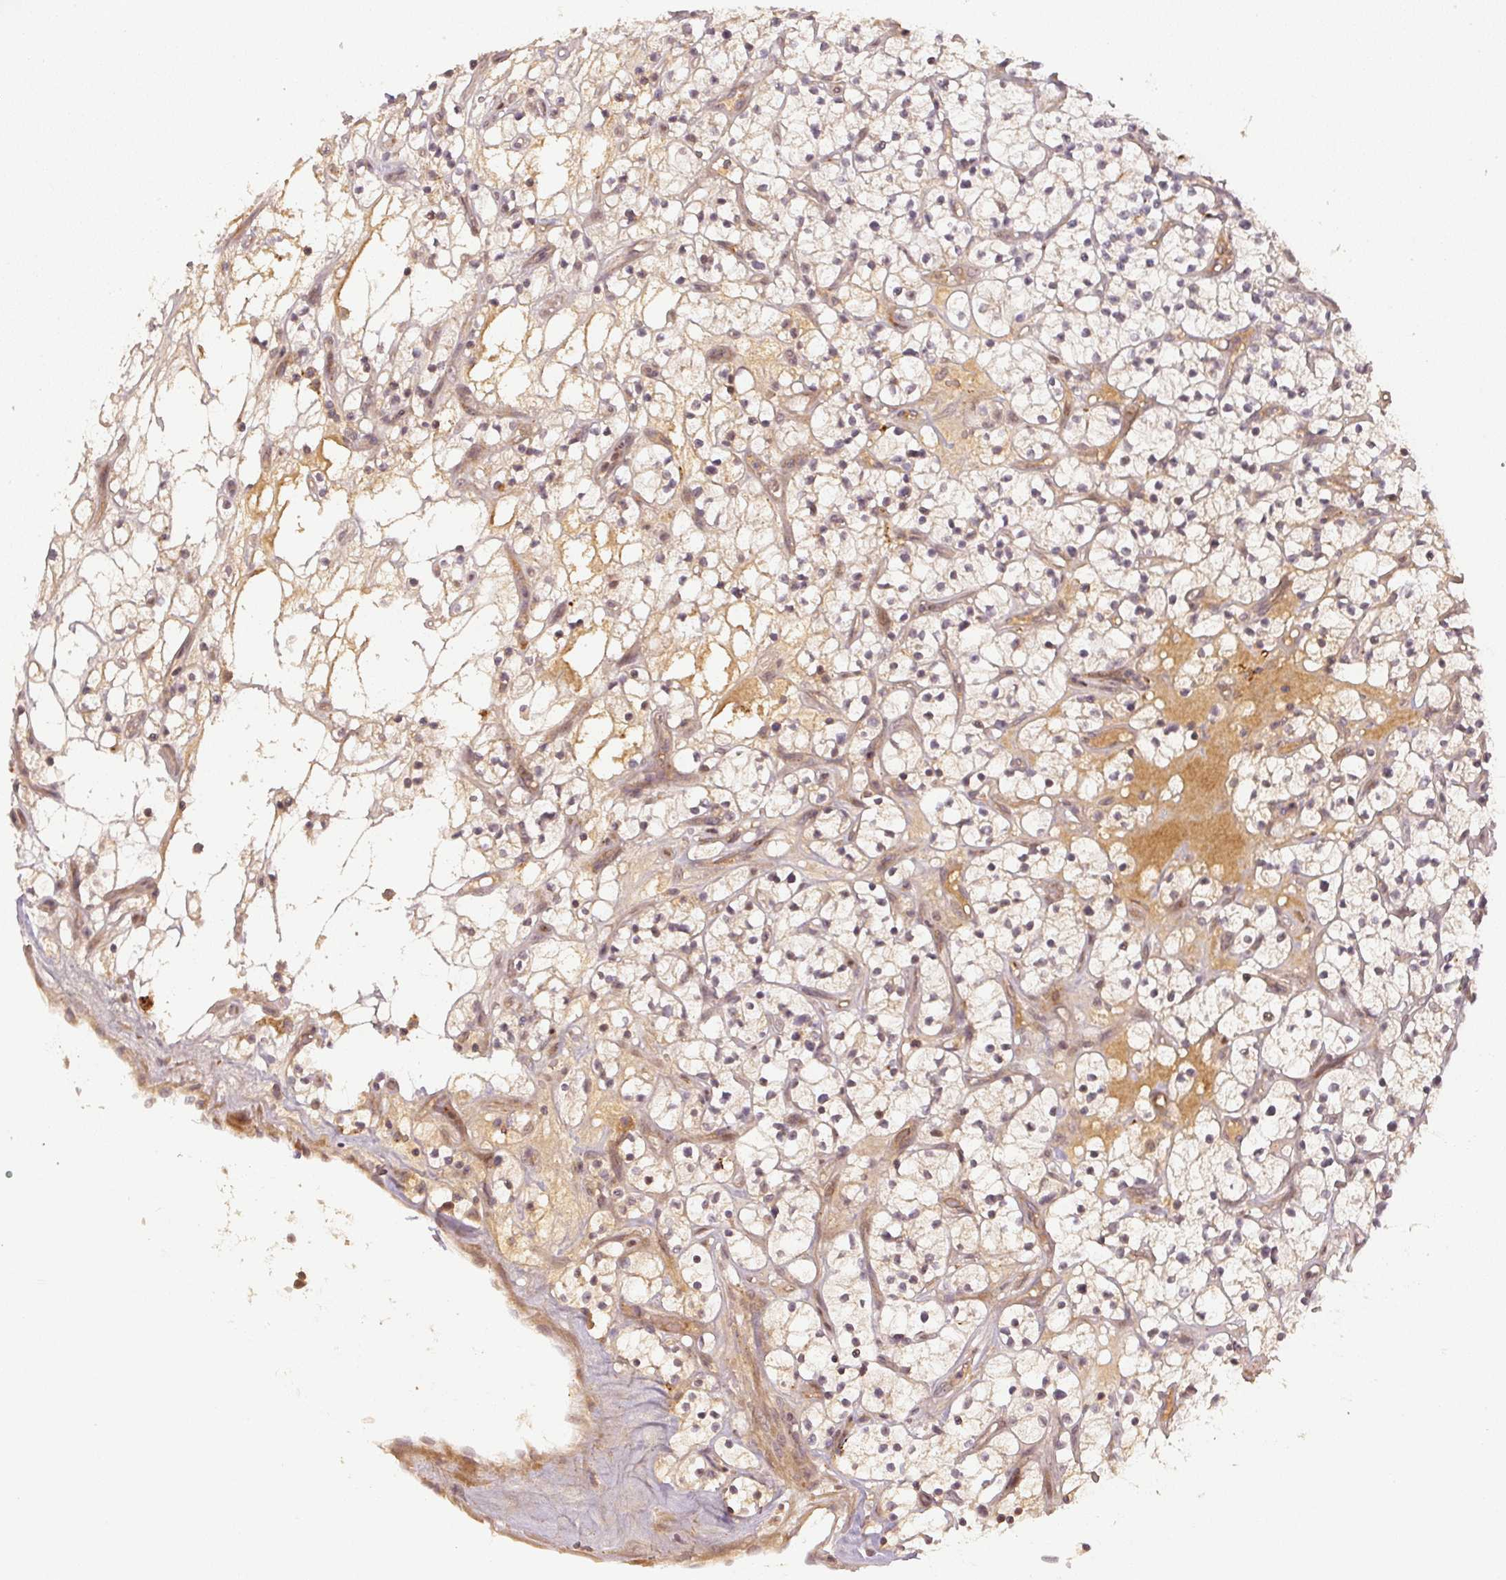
{"staining": {"intensity": "negative", "quantity": "none", "location": "none"}, "tissue": "renal cancer", "cell_type": "Tumor cells", "image_type": "cancer", "snomed": [{"axis": "morphology", "description": "Adenocarcinoma, NOS"}, {"axis": "topography", "description": "Kidney"}], "caption": "The photomicrograph exhibits no staining of tumor cells in renal adenocarcinoma.", "gene": "SERPINE1", "patient": {"sex": "female", "age": 64}}